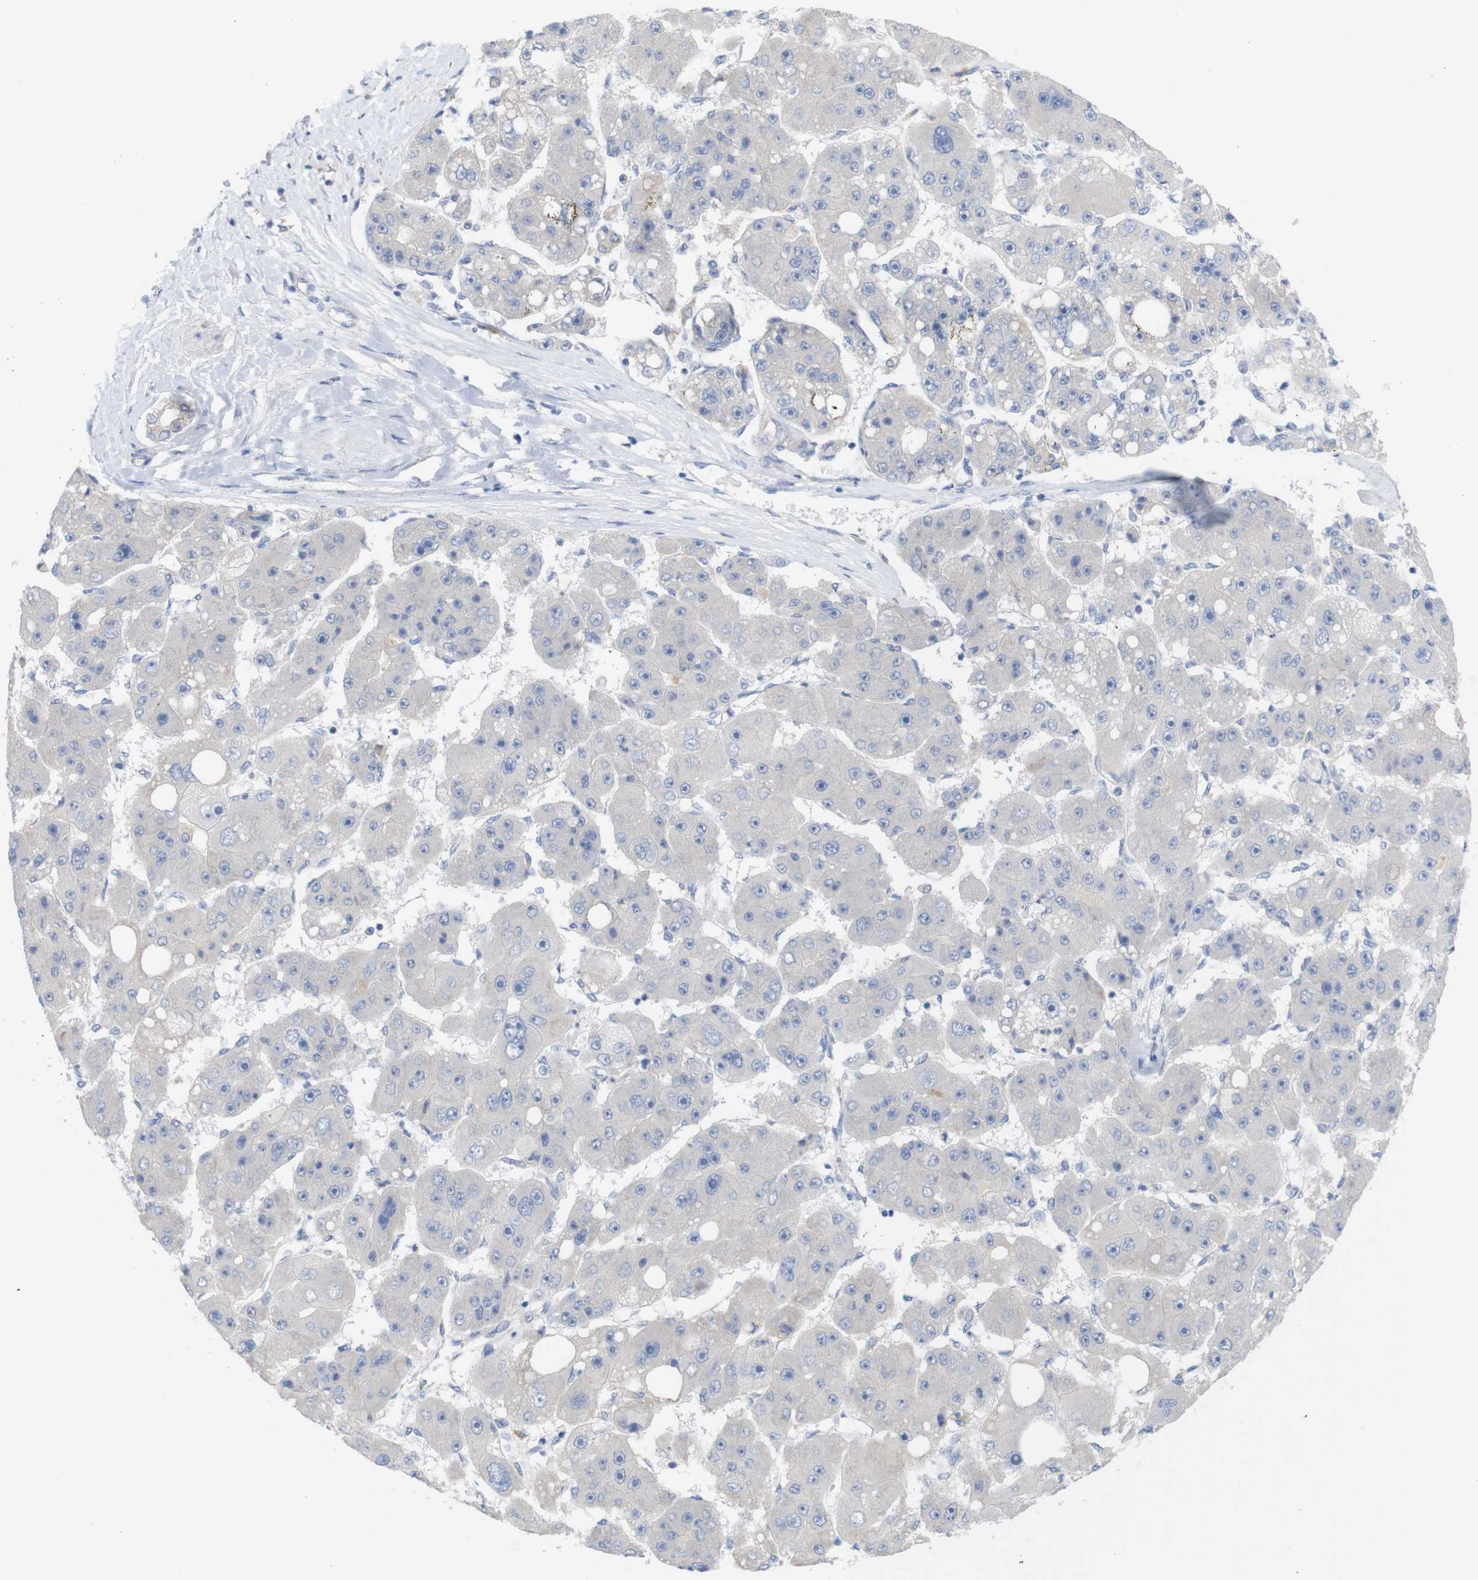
{"staining": {"intensity": "negative", "quantity": "none", "location": "none"}, "tissue": "liver cancer", "cell_type": "Tumor cells", "image_type": "cancer", "snomed": [{"axis": "morphology", "description": "Carcinoma, Hepatocellular, NOS"}, {"axis": "topography", "description": "Liver"}], "caption": "Immunohistochemical staining of human liver hepatocellular carcinoma reveals no significant staining in tumor cells.", "gene": "KIDINS220", "patient": {"sex": "female", "age": 61}}